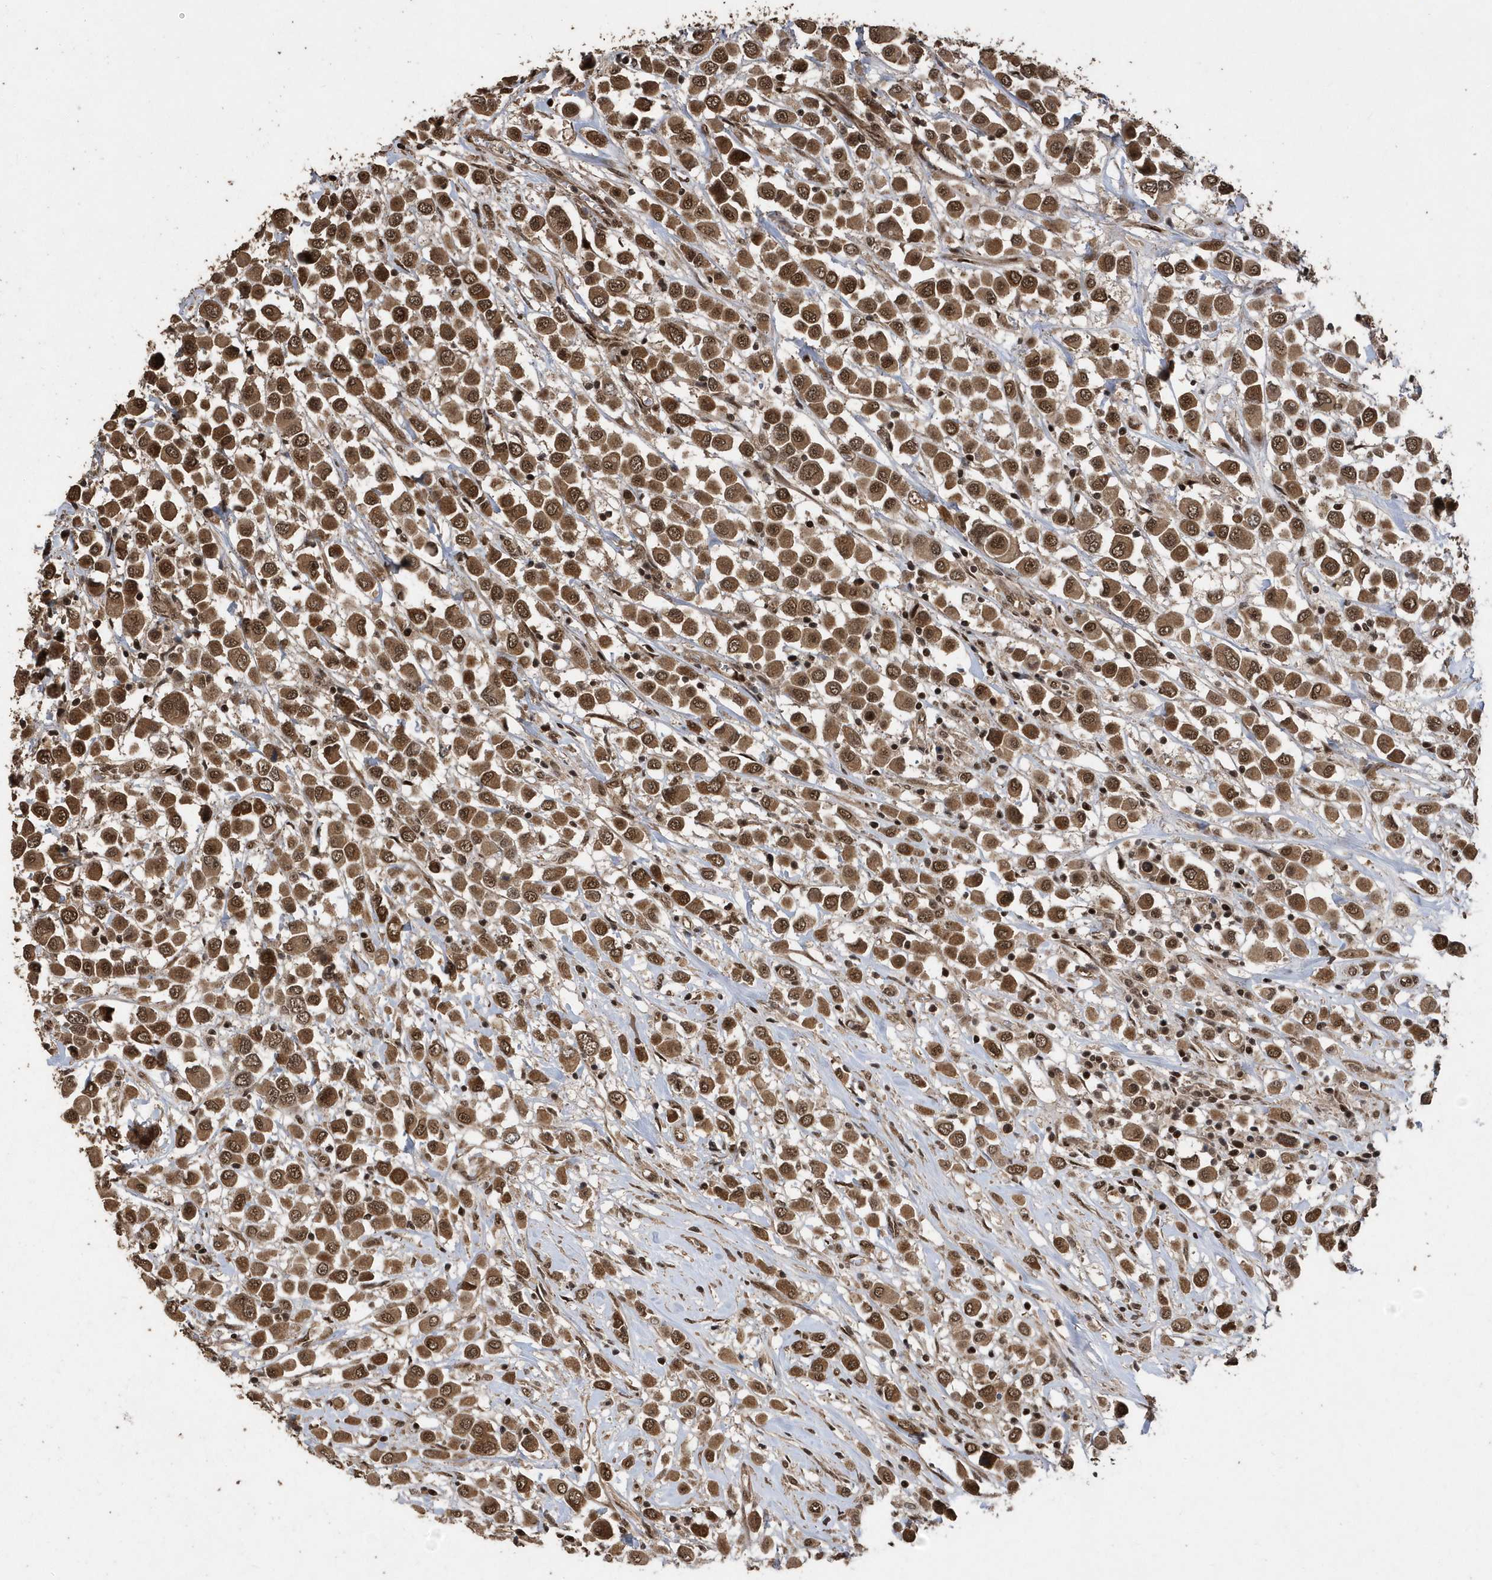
{"staining": {"intensity": "moderate", "quantity": ">75%", "location": "cytoplasmic/membranous,nuclear"}, "tissue": "breast cancer", "cell_type": "Tumor cells", "image_type": "cancer", "snomed": [{"axis": "morphology", "description": "Duct carcinoma"}, {"axis": "topography", "description": "Breast"}], "caption": "Immunohistochemistry (IHC) of human infiltrating ductal carcinoma (breast) demonstrates medium levels of moderate cytoplasmic/membranous and nuclear staining in approximately >75% of tumor cells.", "gene": "INTS12", "patient": {"sex": "female", "age": 61}}